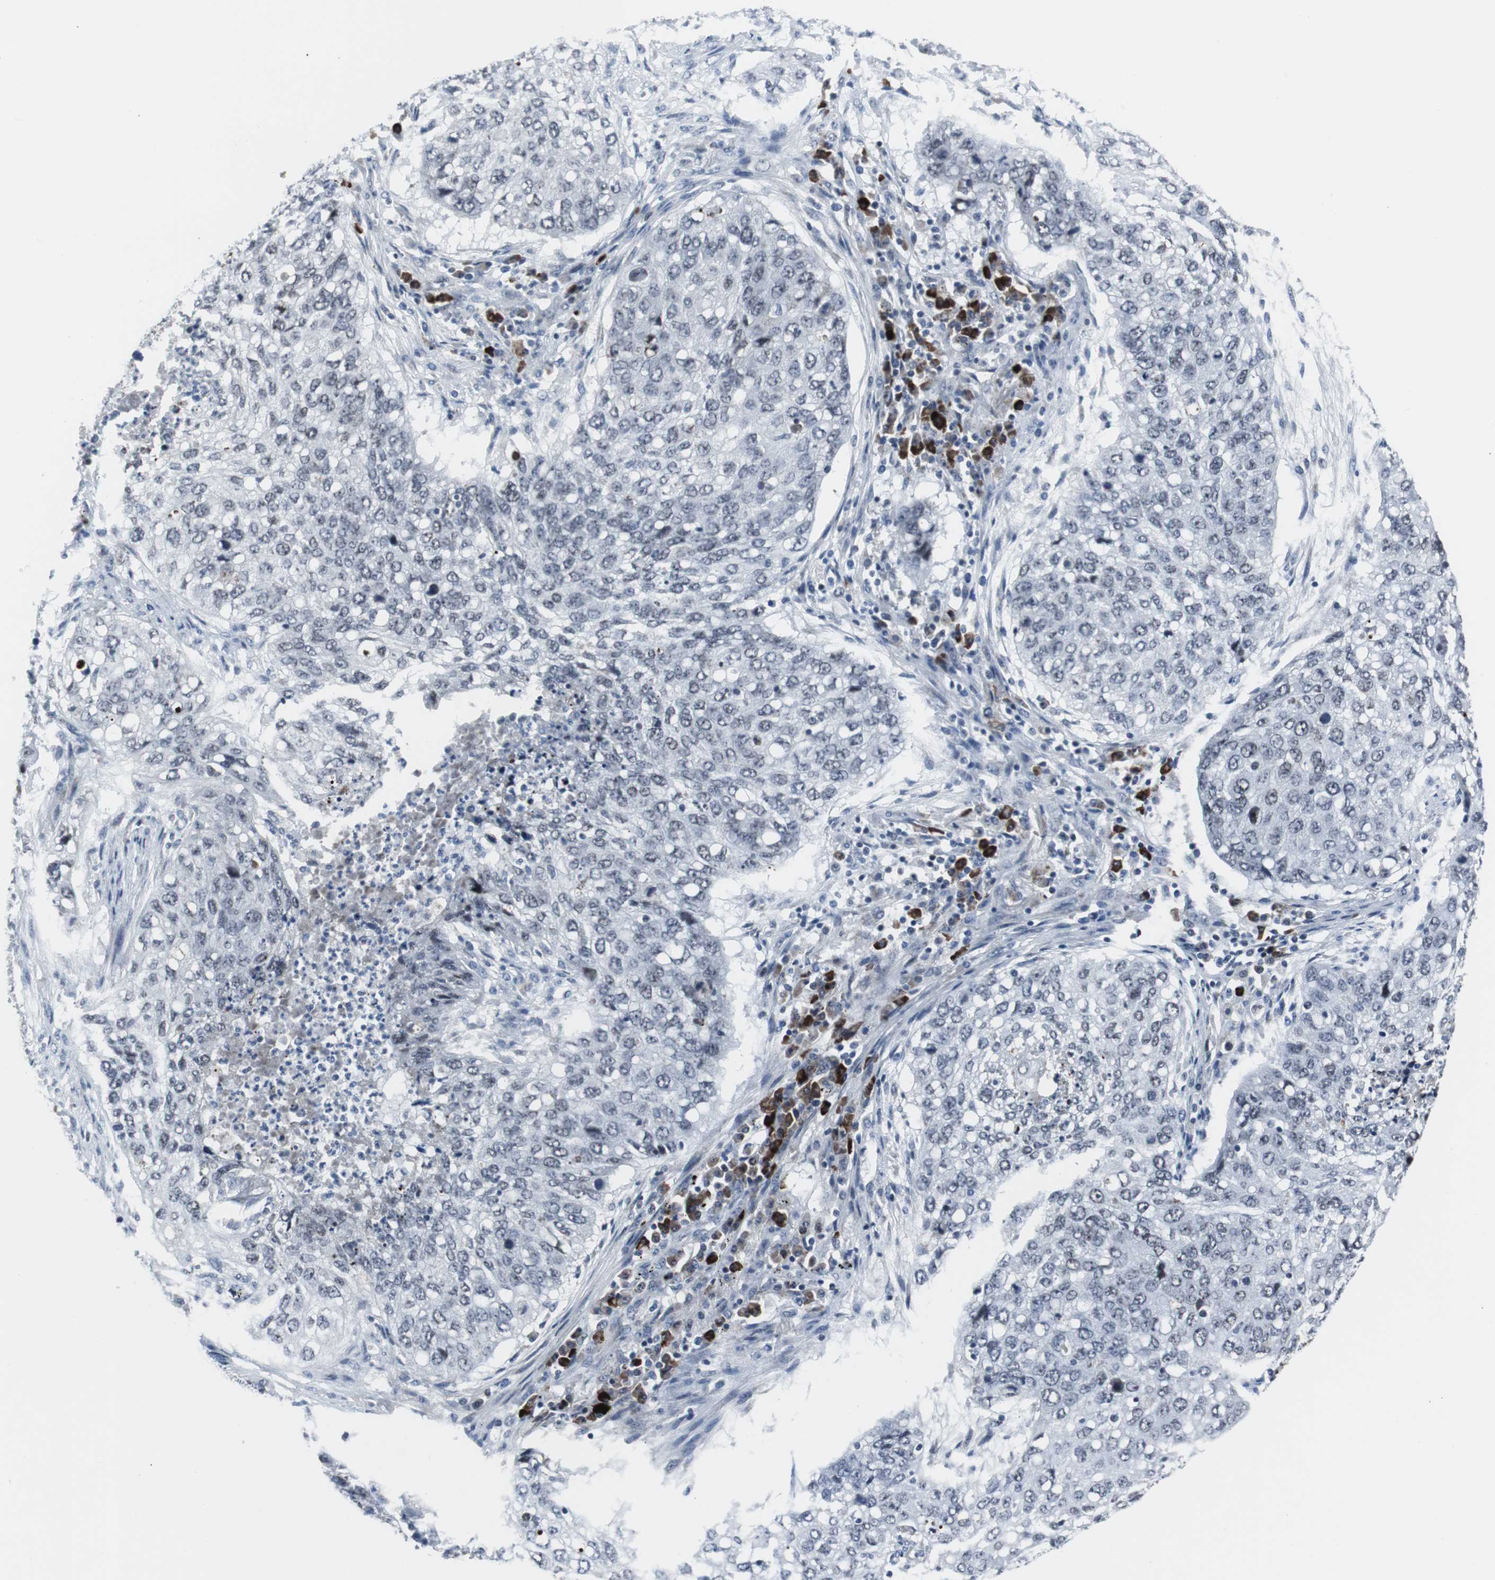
{"staining": {"intensity": "negative", "quantity": "none", "location": "none"}, "tissue": "lung cancer", "cell_type": "Tumor cells", "image_type": "cancer", "snomed": [{"axis": "morphology", "description": "Squamous cell carcinoma, NOS"}, {"axis": "topography", "description": "Lung"}], "caption": "Tumor cells show no significant protein positivity in squamous cell carcinoma (lung).", "gene": "DOK1", "patient": {"sex": "female", "age": 63}}